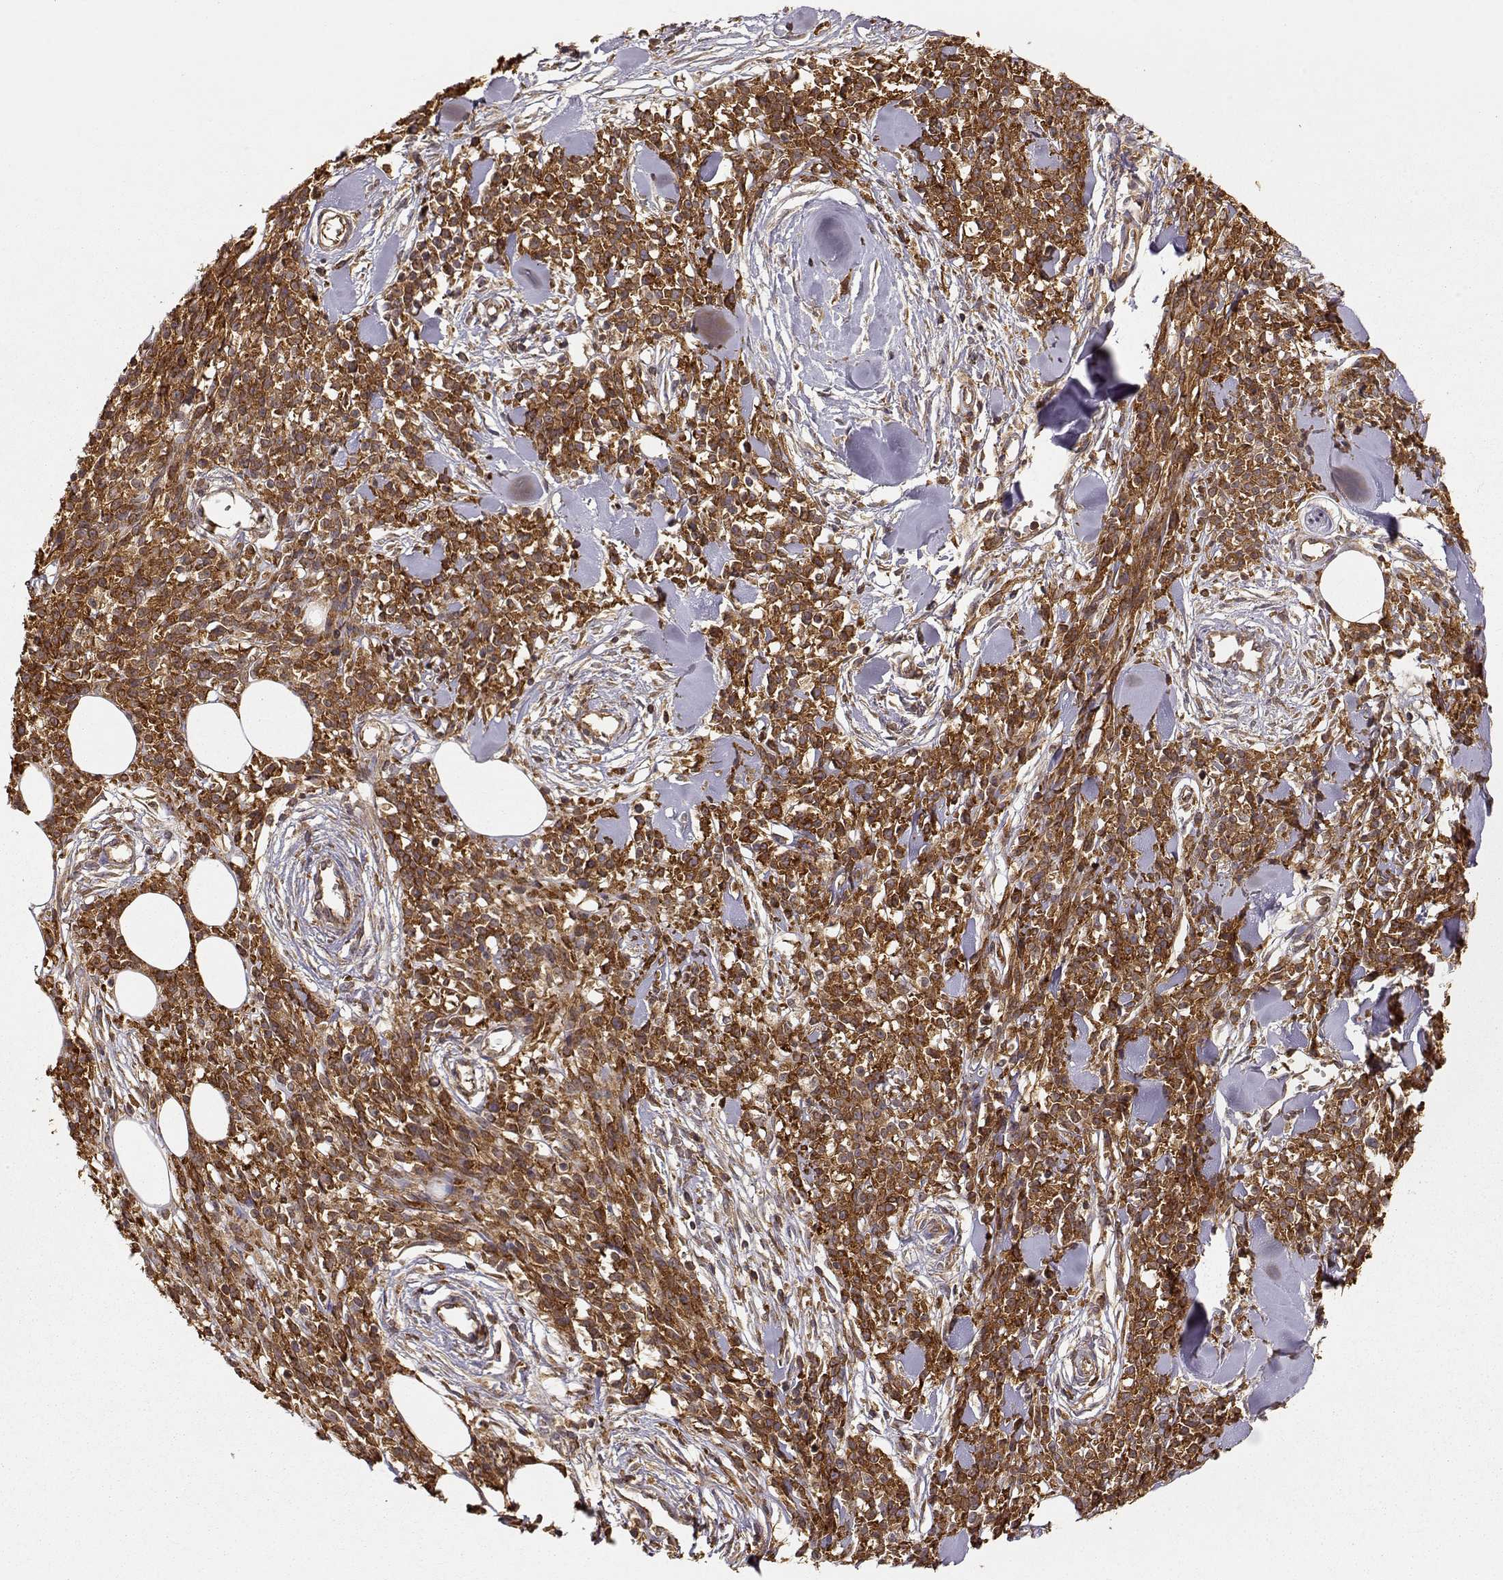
{"staining": {"intensity": "strong", "quantity": ">75%", "location": "cytoplasmic/membranous"}, "tissue": "melanoma", "cell_type": "Tumor cells", "image_type": "cancer", "snomed": [{"axis": "morphology", "description": "Malignant melanoma, NOS"}, {"axis": "topography", "description": "Skin"}, {"axis": "topography", "description": "Skin of trunk"}], "caption": "High-power microscopy captured an immunohistochemistry micrograph of melanoma, revealing strong cytoplasmic/membranous positivity in about >75% of tumor cells.", "gene": "ARHGEF2", "patient": {"sex": "male", "age": 74}}